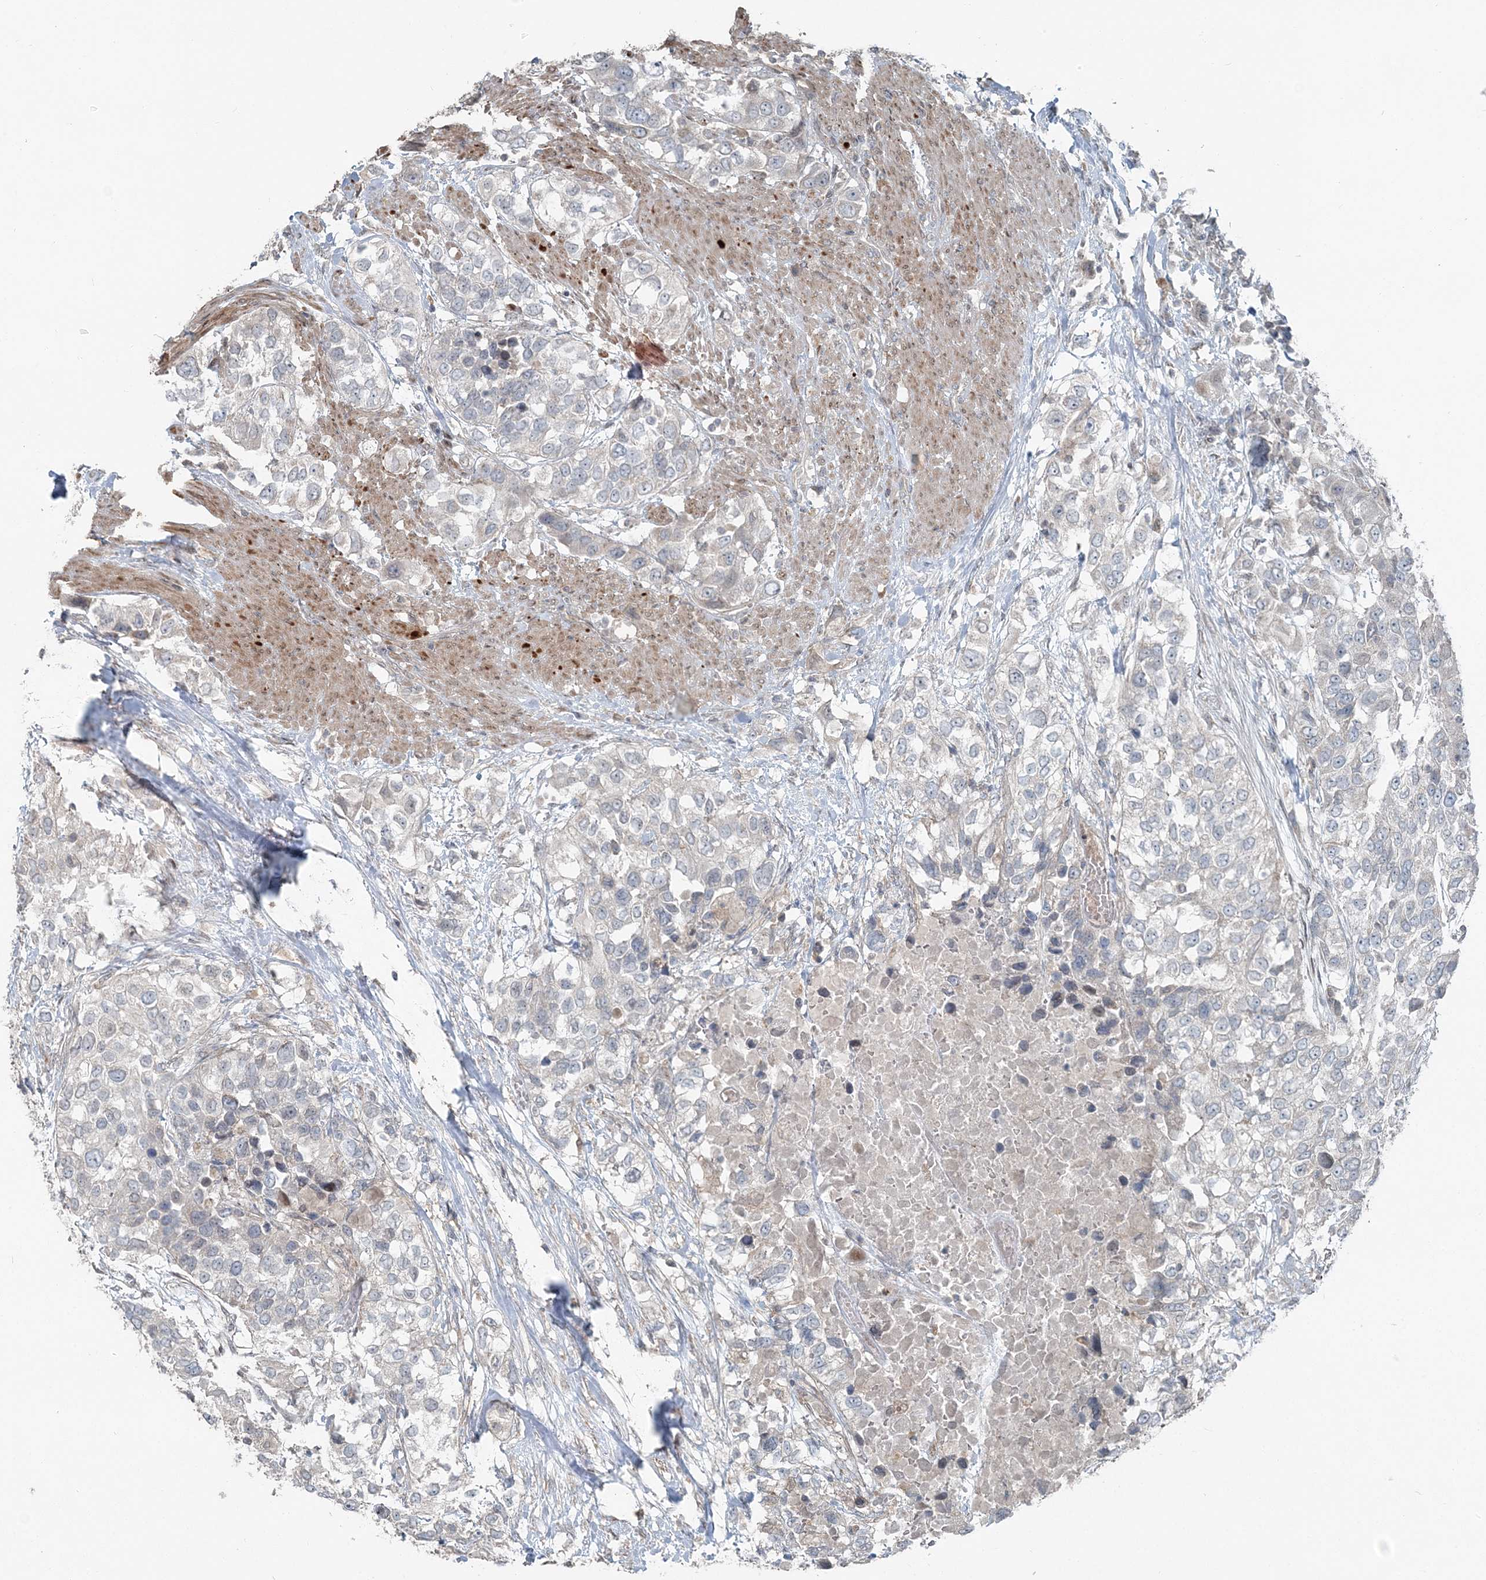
{"staining": {"intensity": "negative", "quantity": "none", "location": "none"}, "tissue": "urothelial cancer", "cell_type": "Tumor cells", "image_type": "cancer", "snomed": [{"axis": "morphology", "description": "Urothelial carcinoma, High grade"}, {"axis": "topography", "description": "Urinary bladder"}], "caption": "Tumor cells show no significant protein expression in high-grade urothelial carcinoma. (Stains: DAB (3,3'-diaminobenzidine) IHC with hematoxylin counter stain, Microscopy: brightfield microscopy at high magnification).", "gene": "FBXL17", "patient": {"sex": "female", "age": 80}}